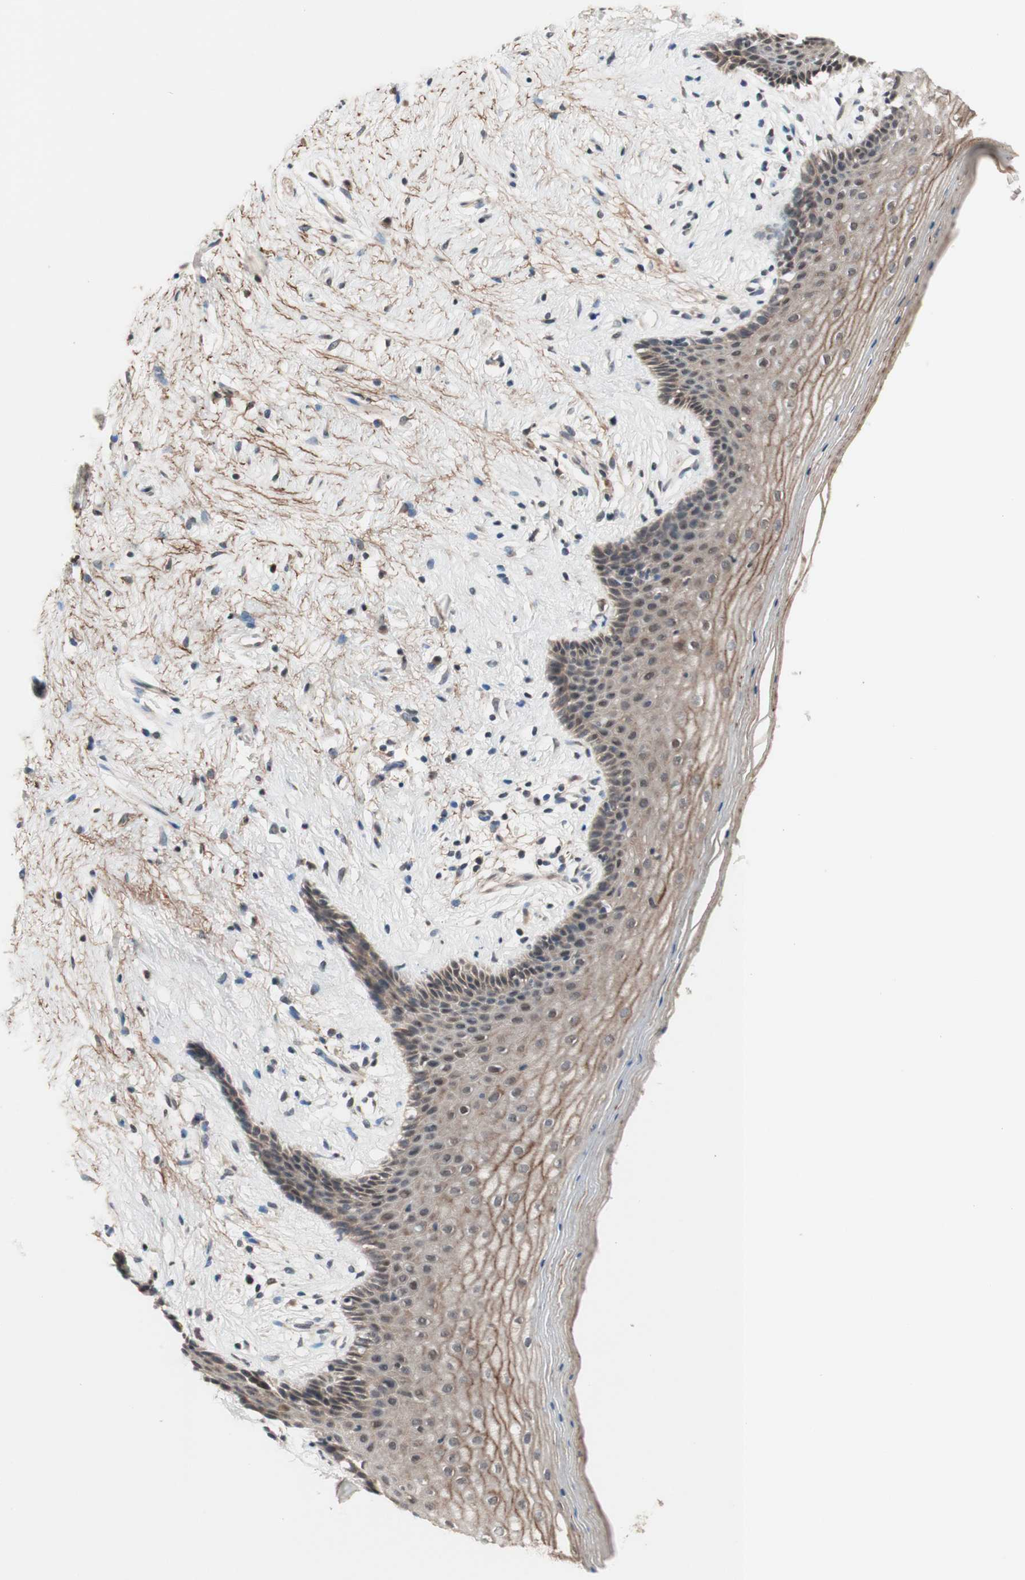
{"staining": {"intensity": "moderate", "quantity": ">75%", "location": "cytoplasmic/membranous"}, "tissue": "vagina", "cell_type": "Squamous epithelial cells", "image_type": "normal", "snomed": [{"axis": "morphology", "description": "Normal tissue, NOS"}, {"axis": "topography", "description": "Vagina"}], "caption": "IHC of unremarkable human vagina demonstrates medium levels of moderate cytoplasmic/membranous staining in about >75% of squamous epithelial cells. The staining is performed using DAB (3,3'-diaminobenzidine) brown chromogen to label protein expression. The nuclei are counter-stained blue using hematoxylin.", "gene": "CD55", "patient": {"sex": "female", "age": 44}}